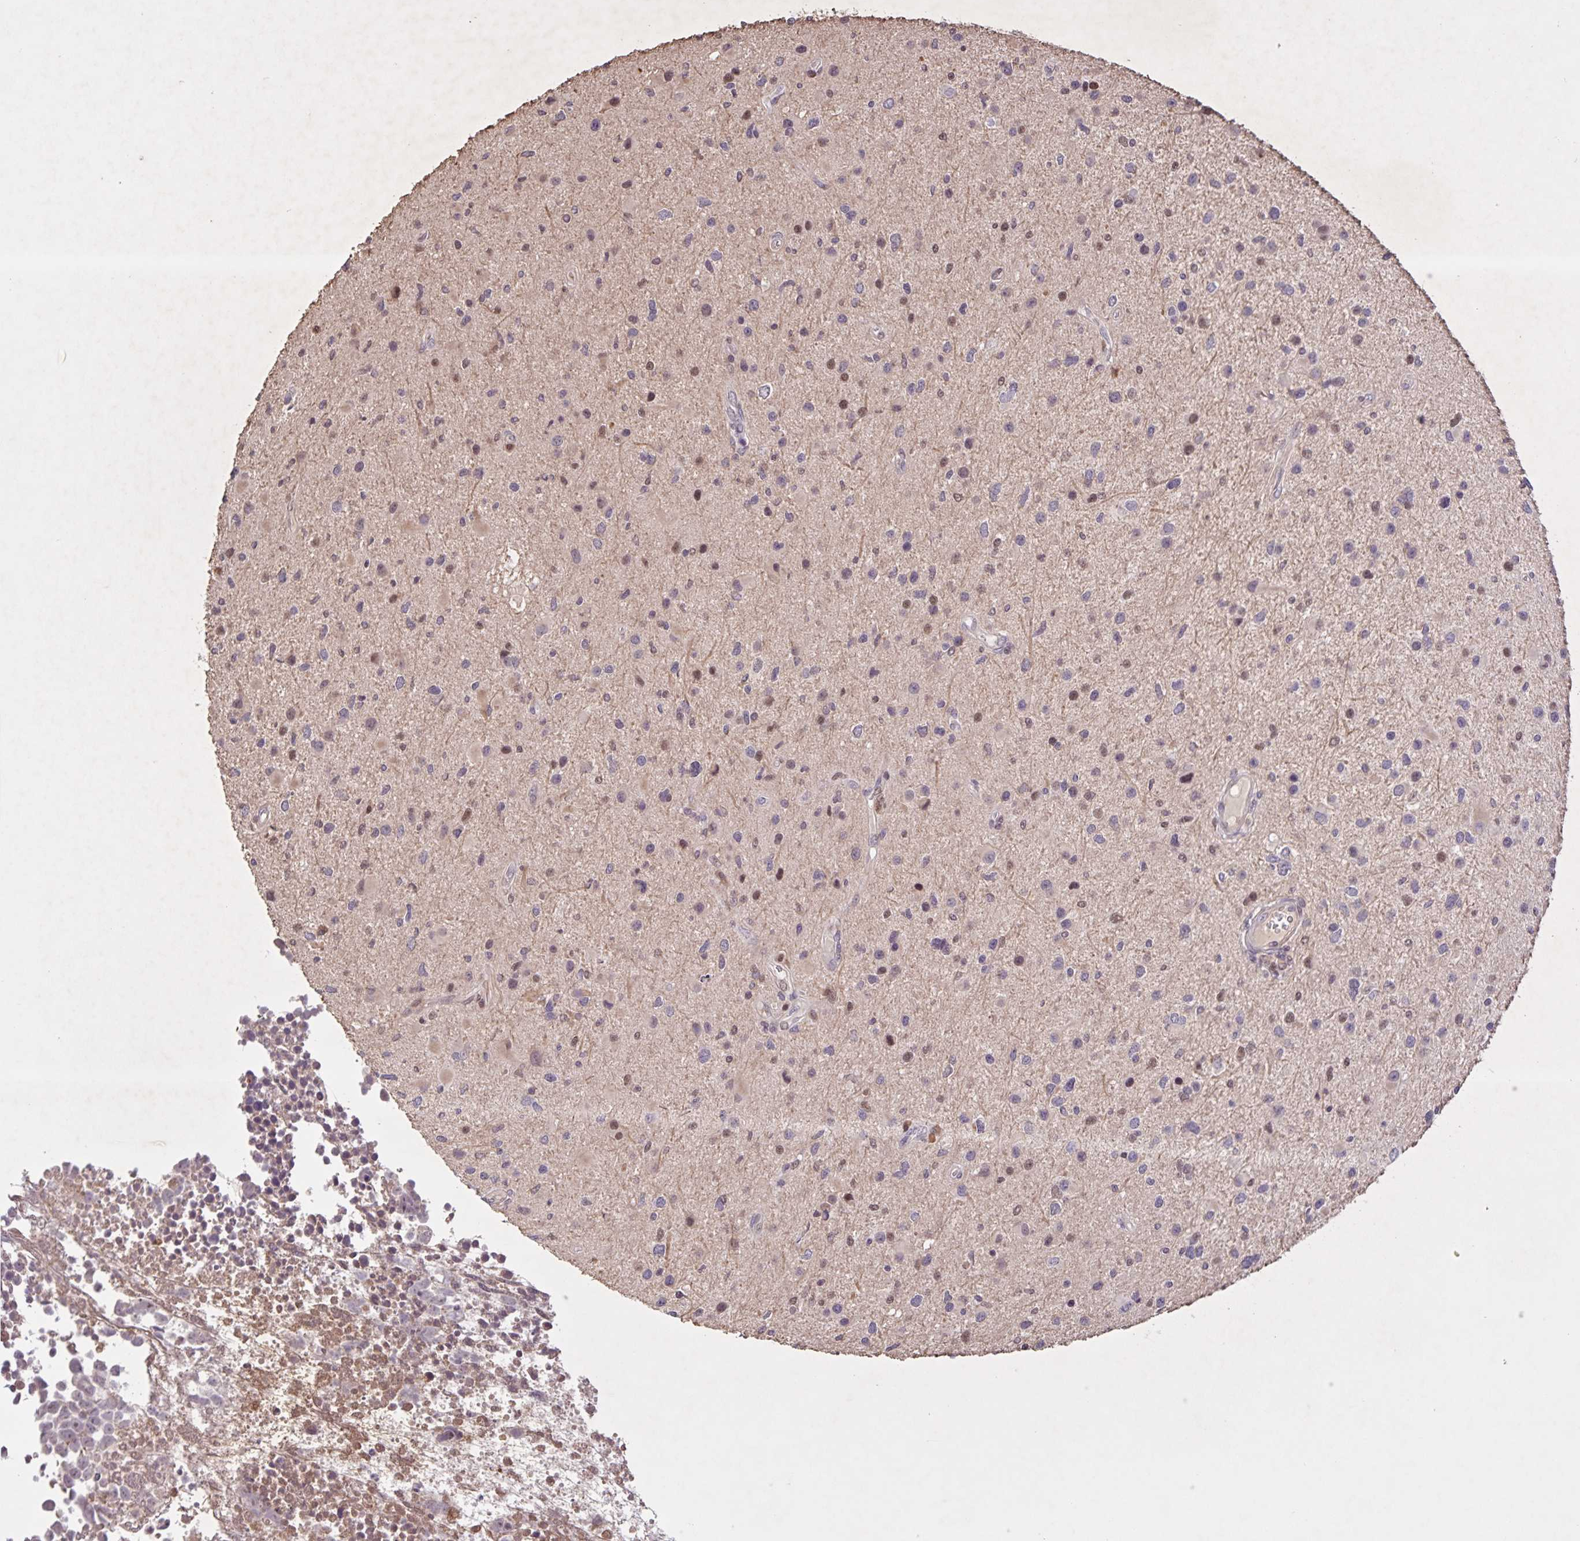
{"staining": {"intensity": "moderate", "quantity": "<25%", "location": "nuclear"}, "tissue": "glioma", "cell_type": "Tumor cells", "image_type": "cancer", "snomed": [{"axis": "morphology", "description": "Glioma, malignant, Low grade"}, {"axis": "topography", "description": "Brain"}], "caption": "IHC (DAB (3,3'-diaminobenzidine)) staining of human low-grade glioma (malignant) displays moderate nuclear protein staining in about <25% of tumor cells.", "gene": "GDF2", "patient": {"sex": "female", "age": 32}}